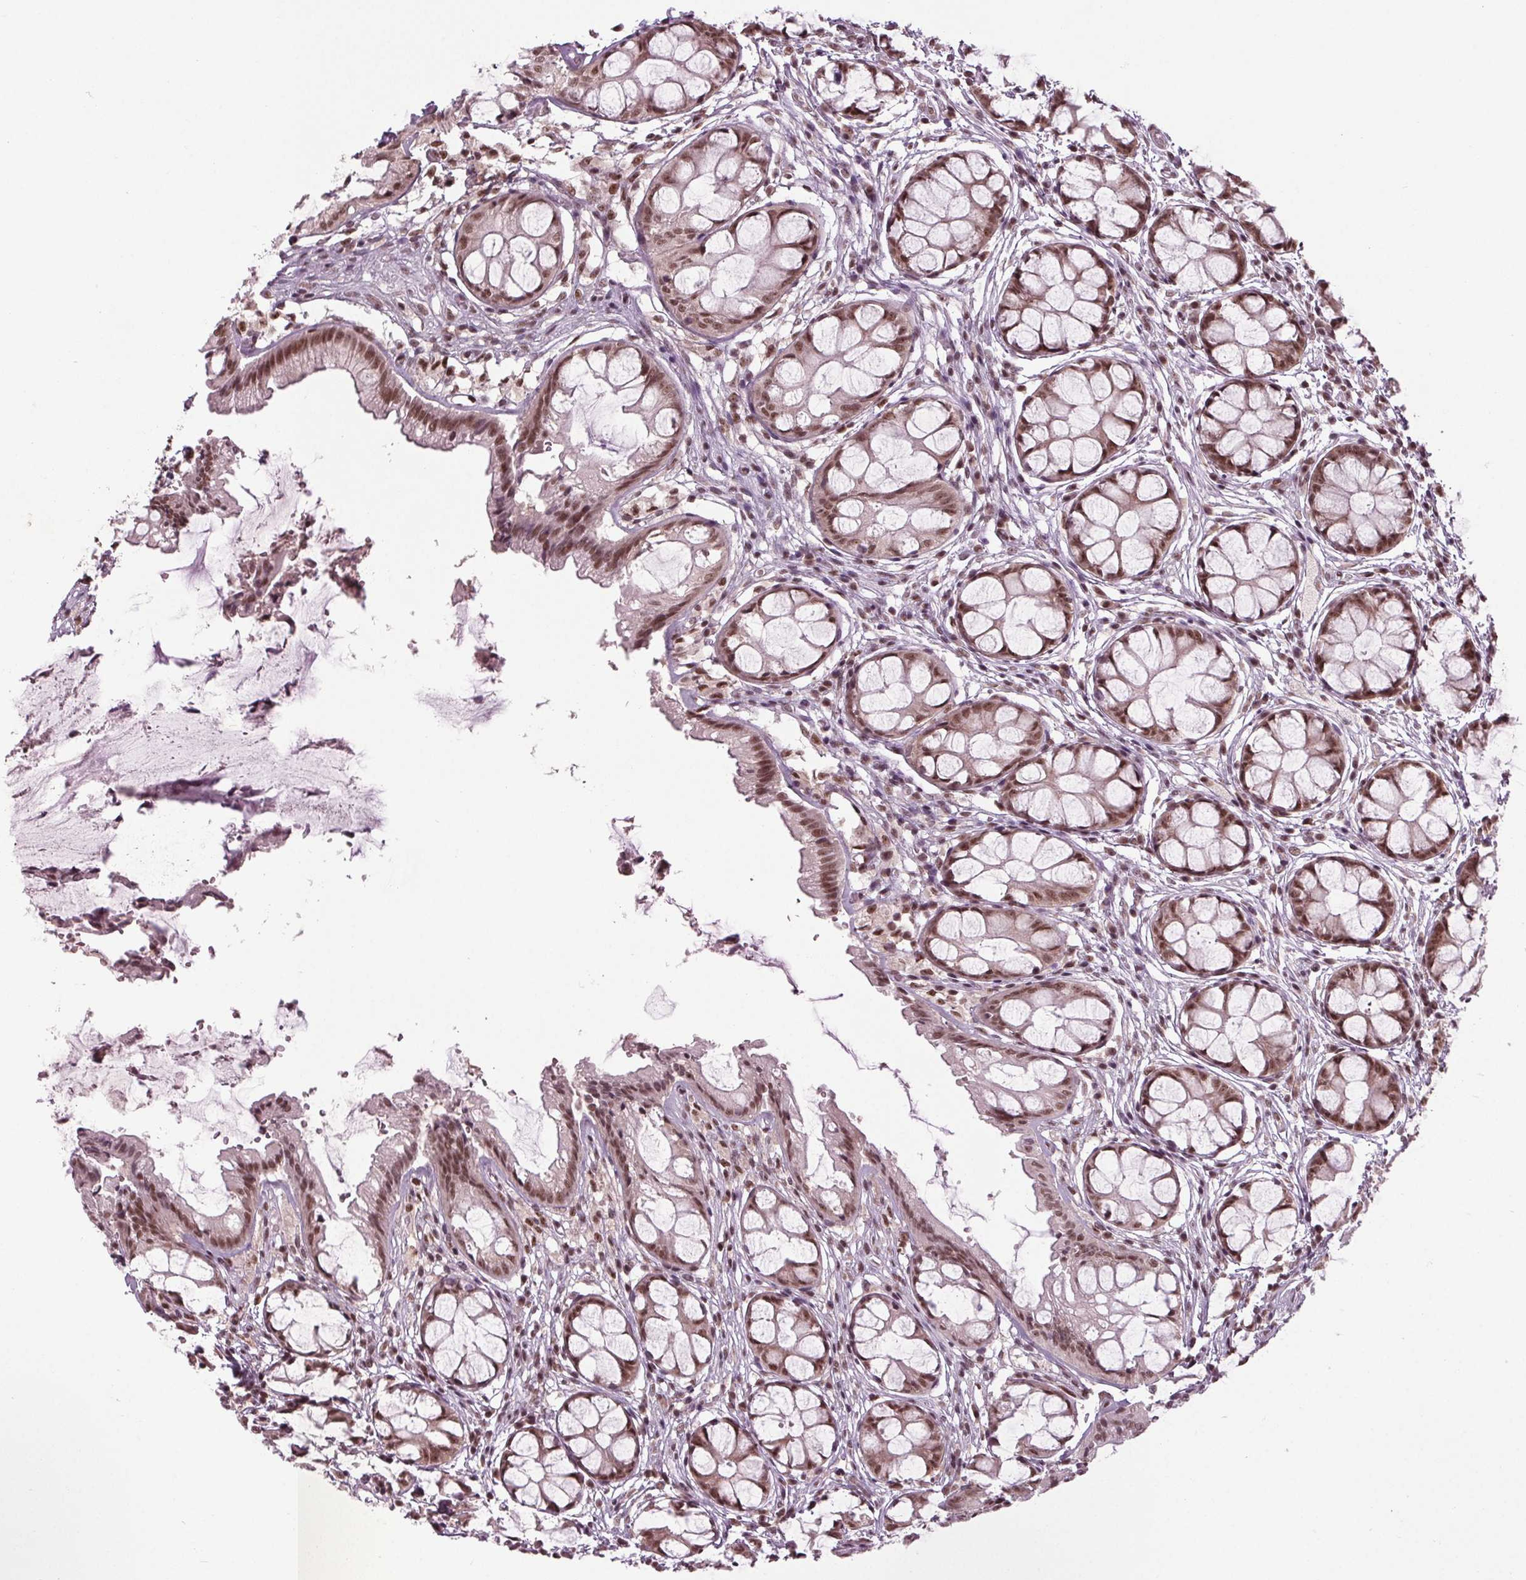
{"staining": {"intensity": "moderate", "quantity": ">75%", "location": "nuclear"}, "tissue": "rectum", "cell_type": "Glandular cells", "image_type": "normal", "snomed": [{"axis": "morphology", "description": "Normal tissue, NOS"}, {"axis": "topography", "description": "Rectum"}], "caption": "About >75% of glandular cells in normal human rectum show moderate nuclear protein expression as visualized by brown immunohistochemical staining.", "gene": "DDX41", "patient": {"sex": "female", "age": 62}}